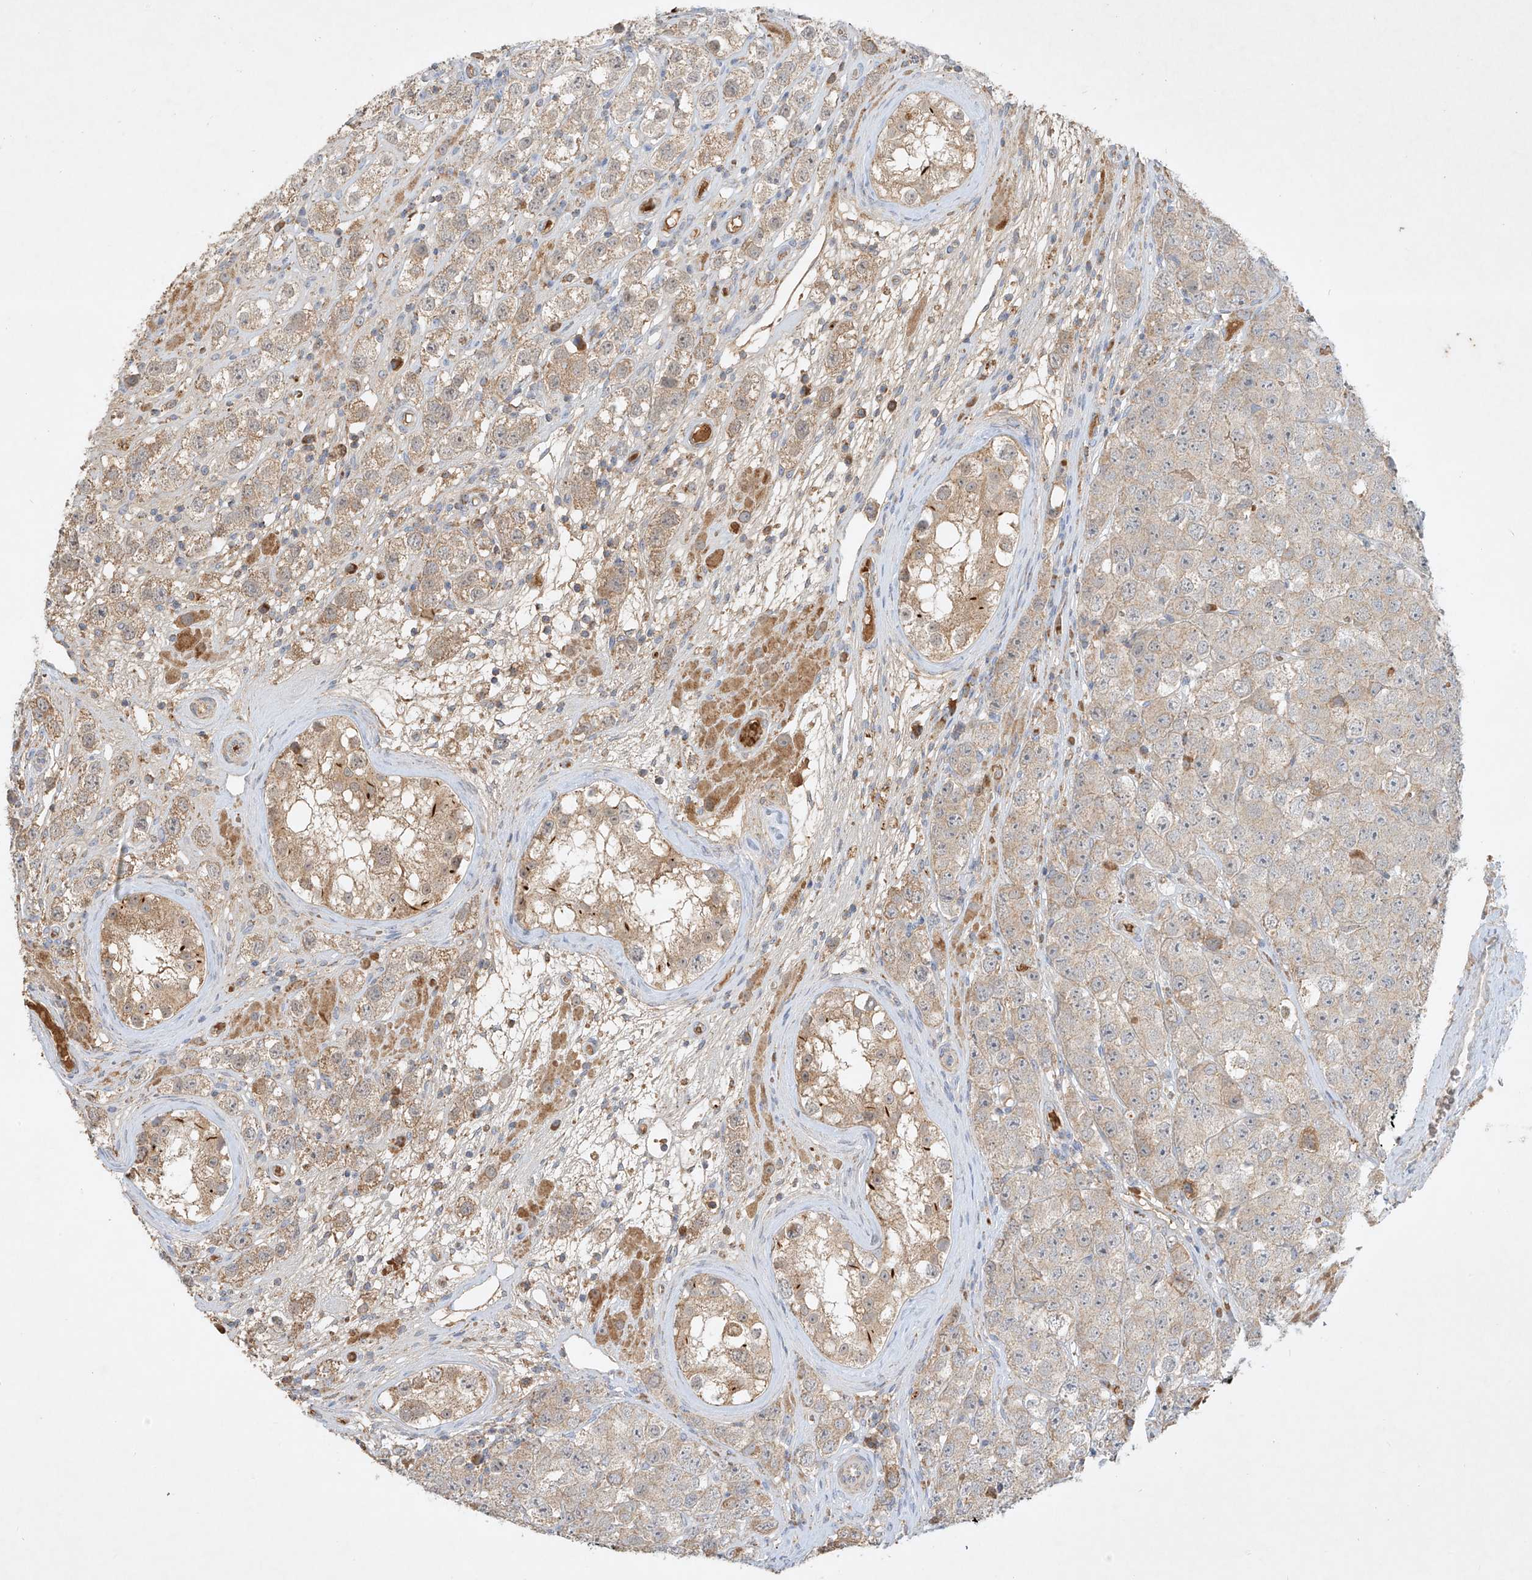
{"staining": {"intensity": "weak", "quantity": "<25%", "location": "cytoplasmic/membranous"}, "tissue": "testis cancer", "cell_type": "Tumor cells", "image_type": "cancer", "snomed": [{"axis": "morphology", "description": "Seminoma, NOS"}, {"axis": "topography", "description": "Testis"}], "caption": "Protein analysis of testis seminoma reveals no significant staining in tumor cells.", "gene": "KPNA7", "patient": {"sex": "male", "age": 28}}